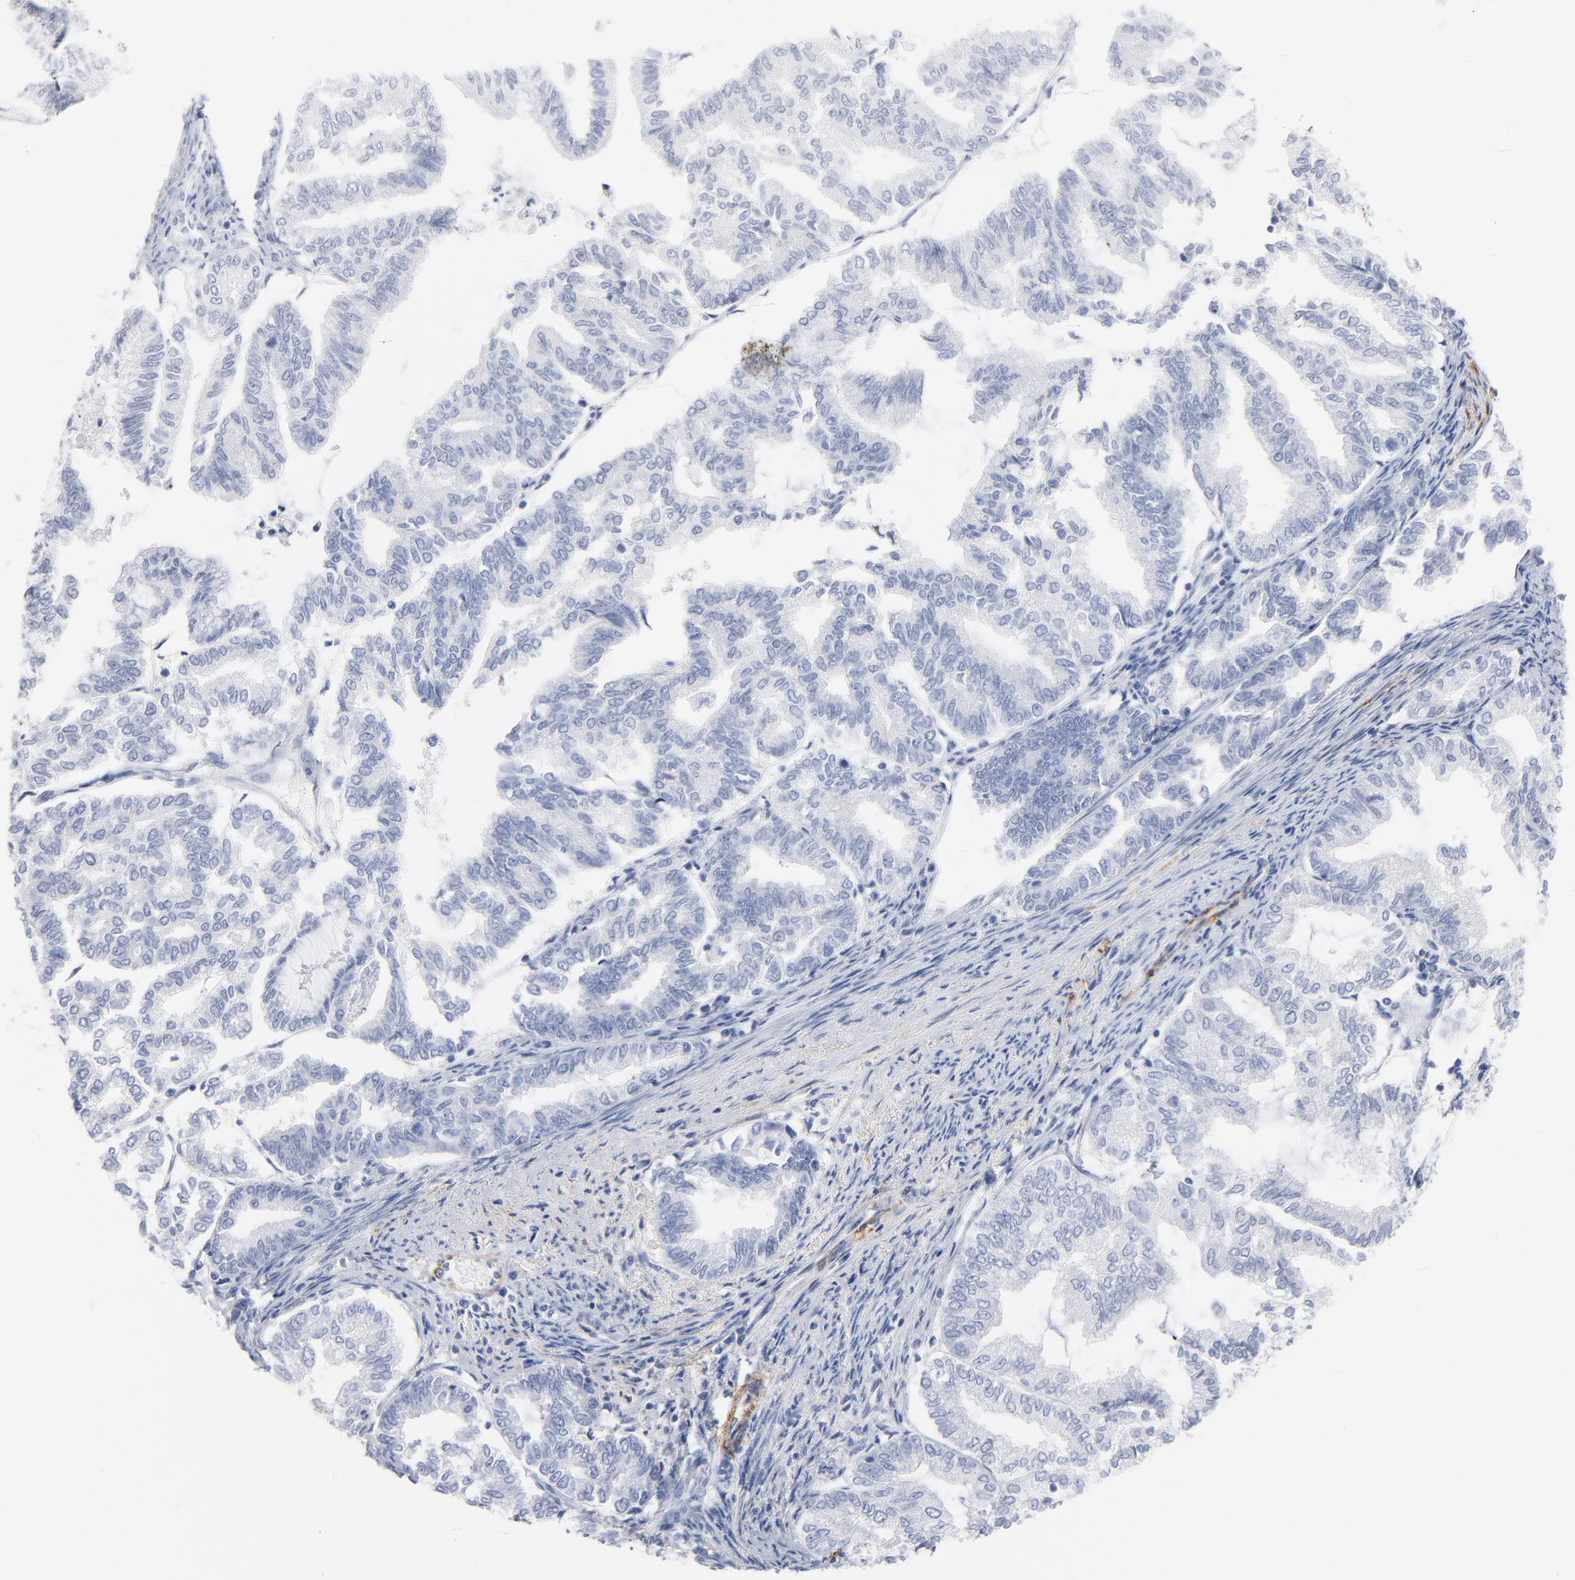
{"staining": {"intensity": "negative", "quantity": "none", "location": "none"}, "tissue": "endometrial cancer", "cell_type": "Tumor cells", "image_type": "cancer", "snomed": [{"axis": "morphology", "description": "Adenocarcinoma, NOS"}, {"axis": "topography", "description": "Endometrium"}], "caption": "Protein analysis of endometrial adenocarcinoma demonstrates no significant positivity in tumor cells. The staining is performed using DAB brown chromogen with nuclei counter-stained in using hematoxylin.", "gene": "AGTR1", "patient": {"sex": "female", "age": 79}}